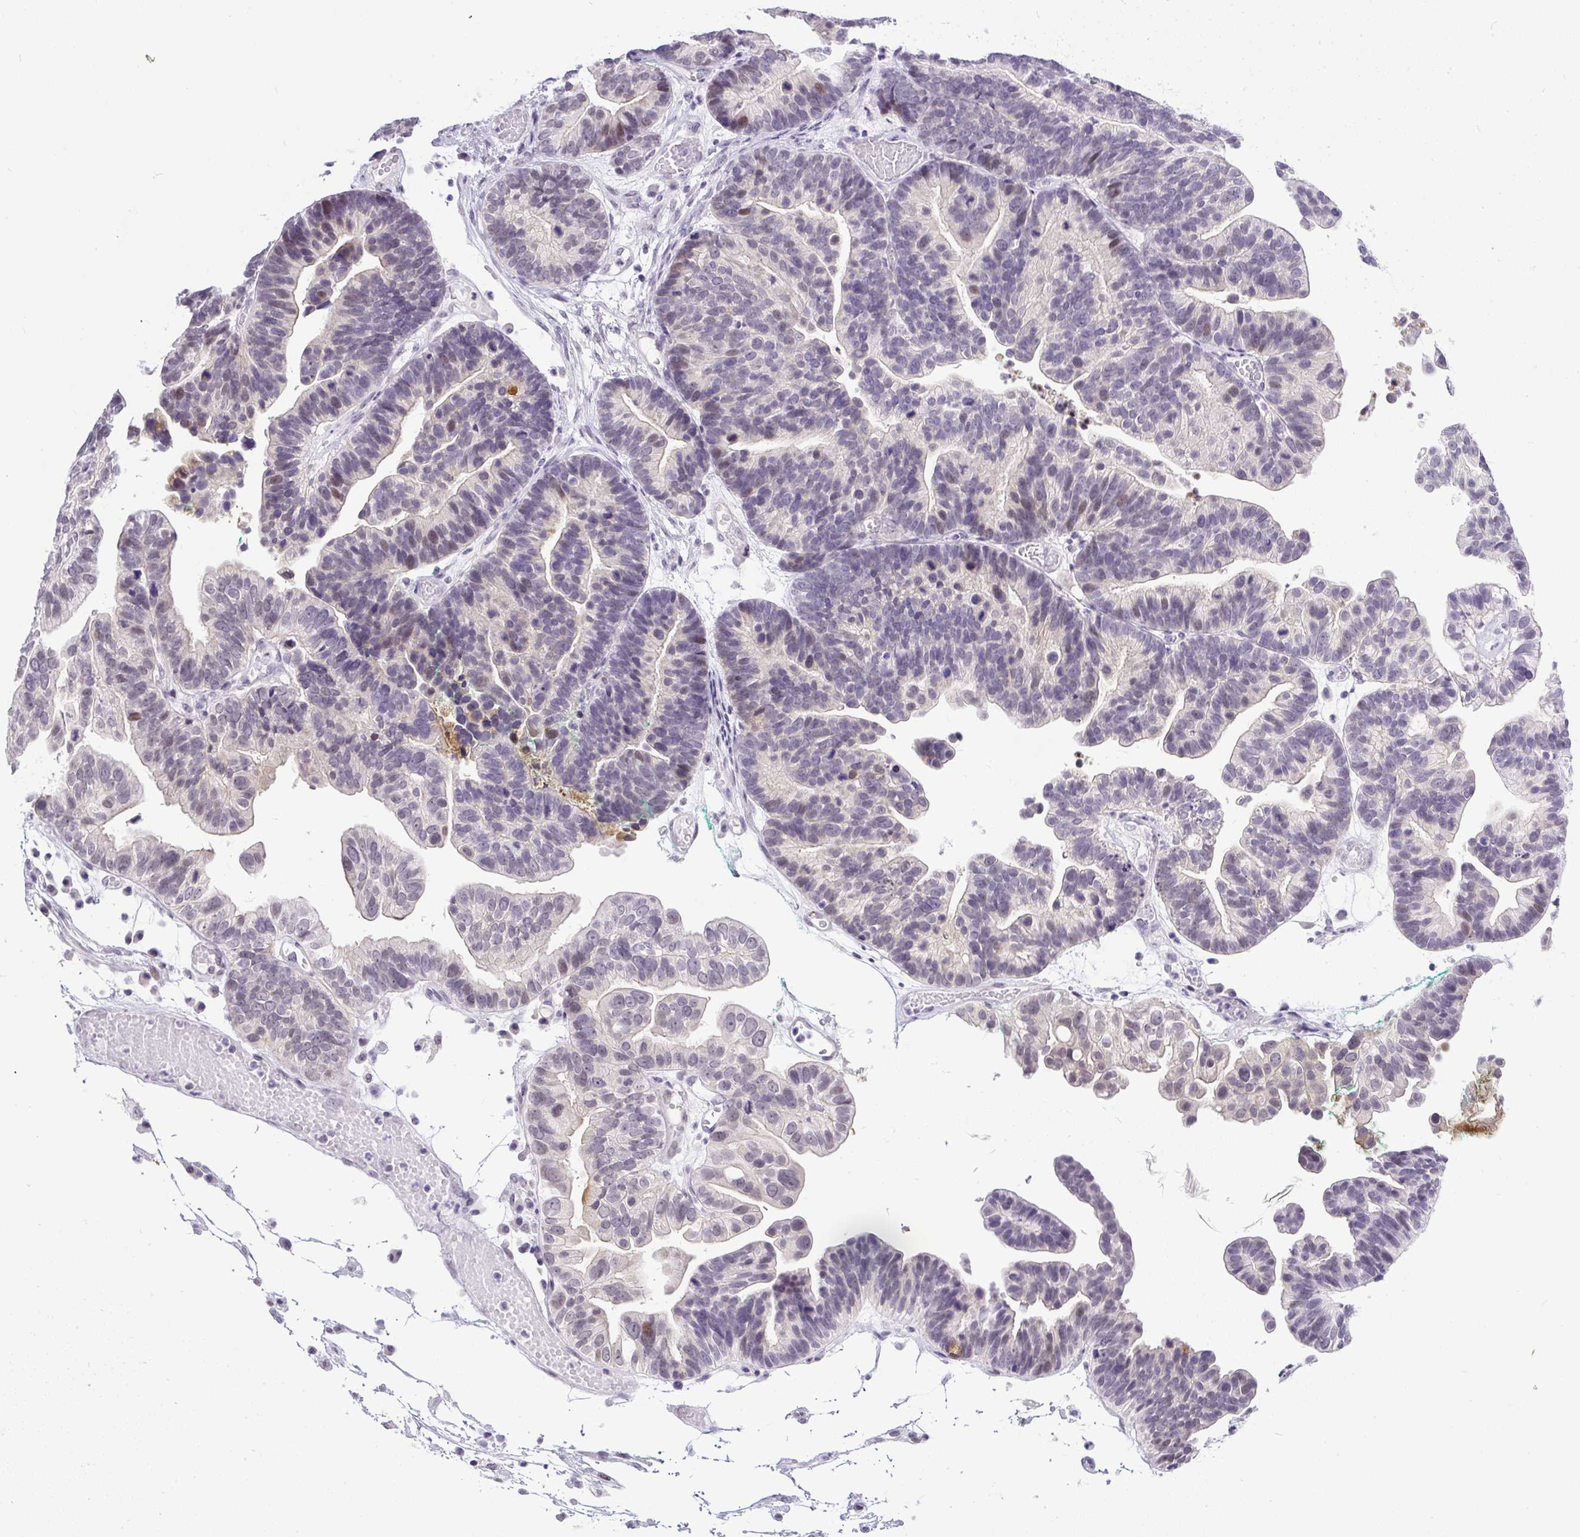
{"staining": {"intensity": "moderate", "quantity": "<25%", "location": "cytoplasmic/membranous,nuclear"}, "tissue": "ovarian cancer", "cell_type": "Tumor cells", "image_type": "cancer", "snomed": [{"axis": "morphology", "description": "Cystadenocarcinoma, serous, NOS"}, {"axis": "topography", "description": "Ovary"}], "caption": "There is low levels of moderate cytoplasmic/membranous and nuclear staining in tumor cells of ovarian serous cystadenocarcinoma, as demonstrated by immunohistochemical staining (brown color).", "gene": "WNT10B", "patient": {"sex": "female", "age": 56}}